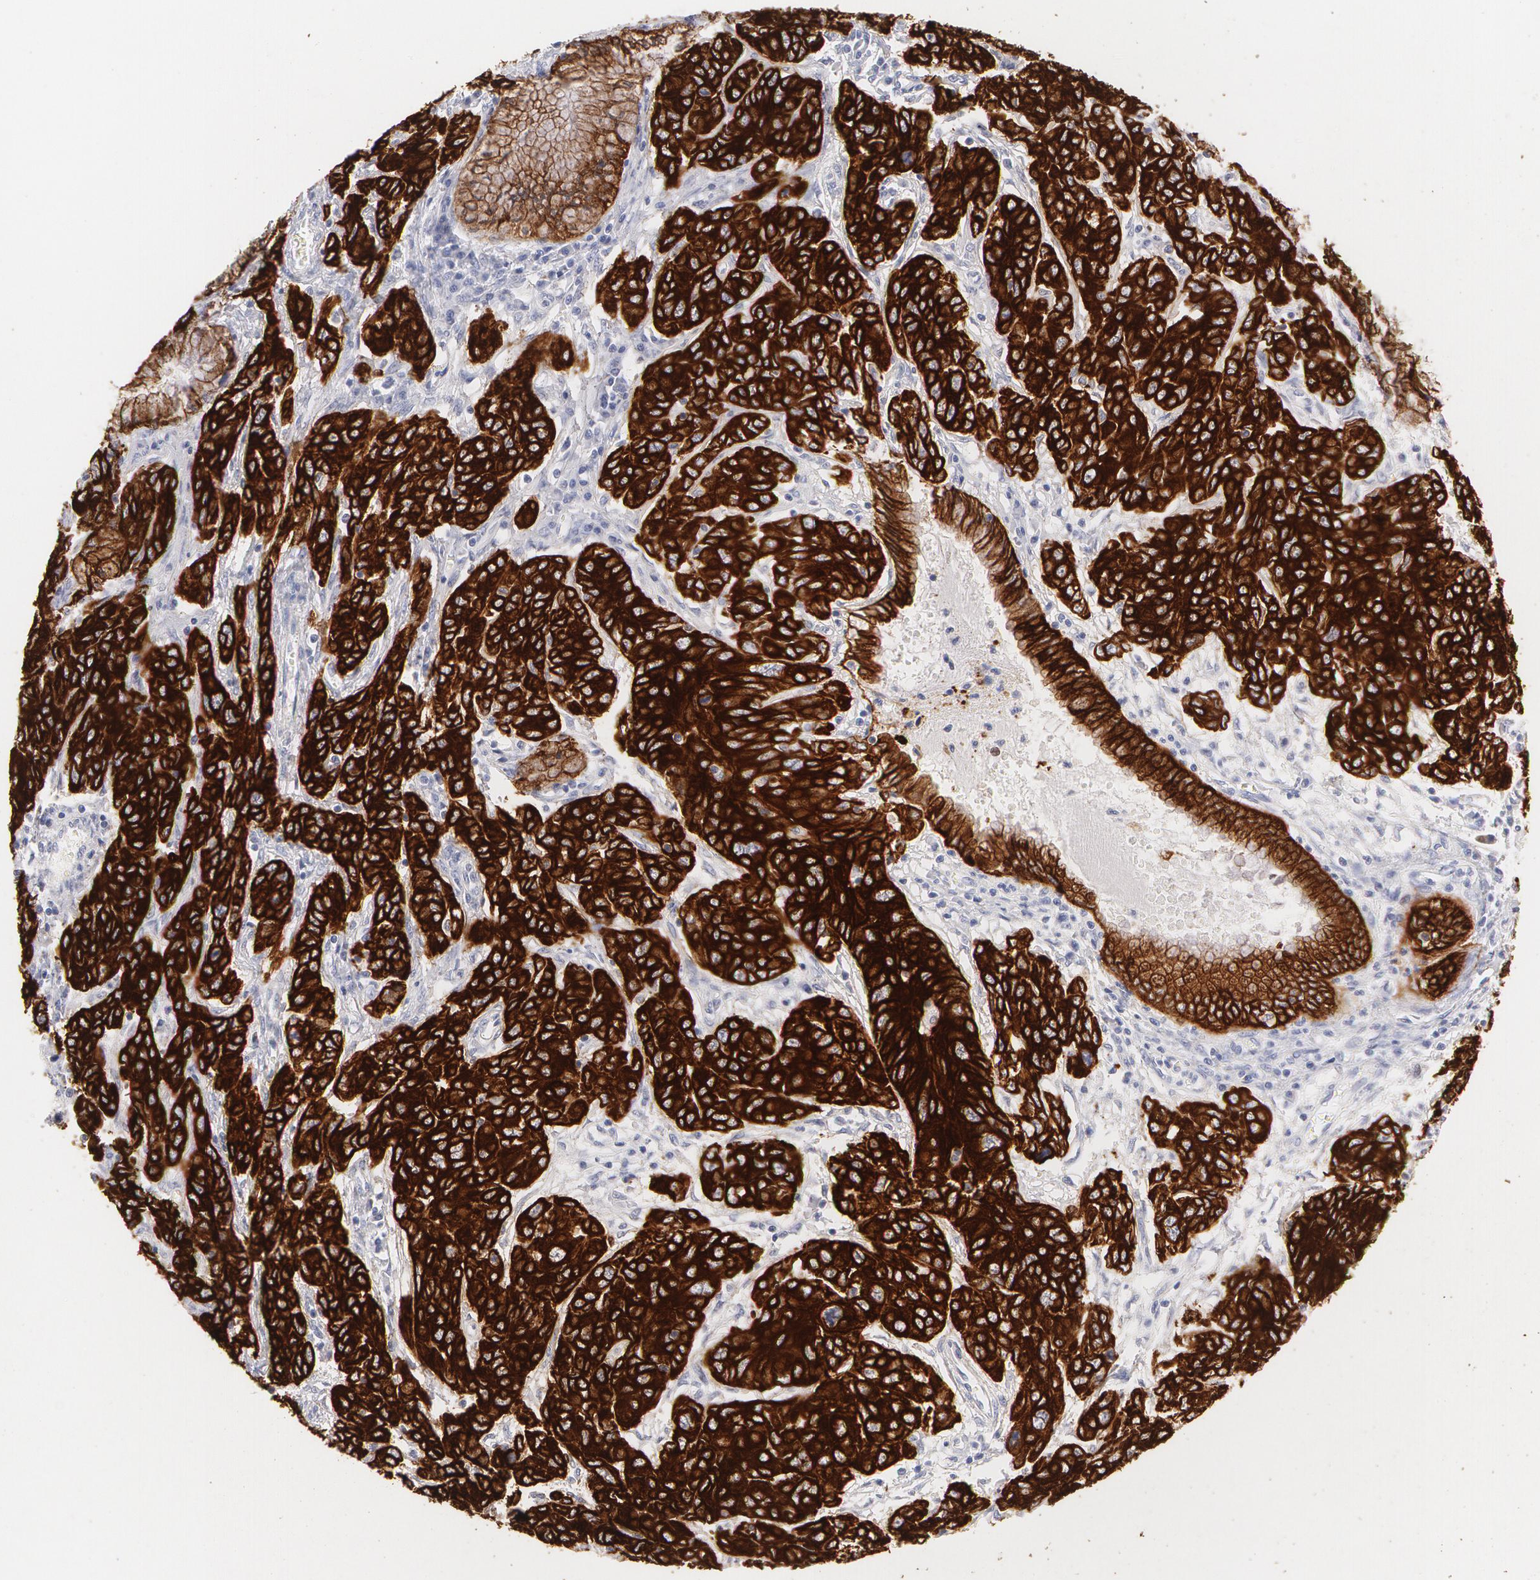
{"staining": {"intensity": "strong", "quantity": ">75%", "location": "cytoplasmic/membranous"}, "tissue": "cervical cancer", "cell_type": "Tumor cells", "image_type": "cancer", "snomed": [{"axis": "morphology", "description": "Squamous cell carcinoma, NOS"}, {"axis": "topography", "description": "Cervix"}], "caption": "A high-resolution photomicrograph shows IHC staining of cervical squamous cell carcinoma, which displays strong cytoplasmic/membranous staining in about >75% of tumor cells.", "gene": "KRT8", "patient": {"sex": "female", "age": 38}}